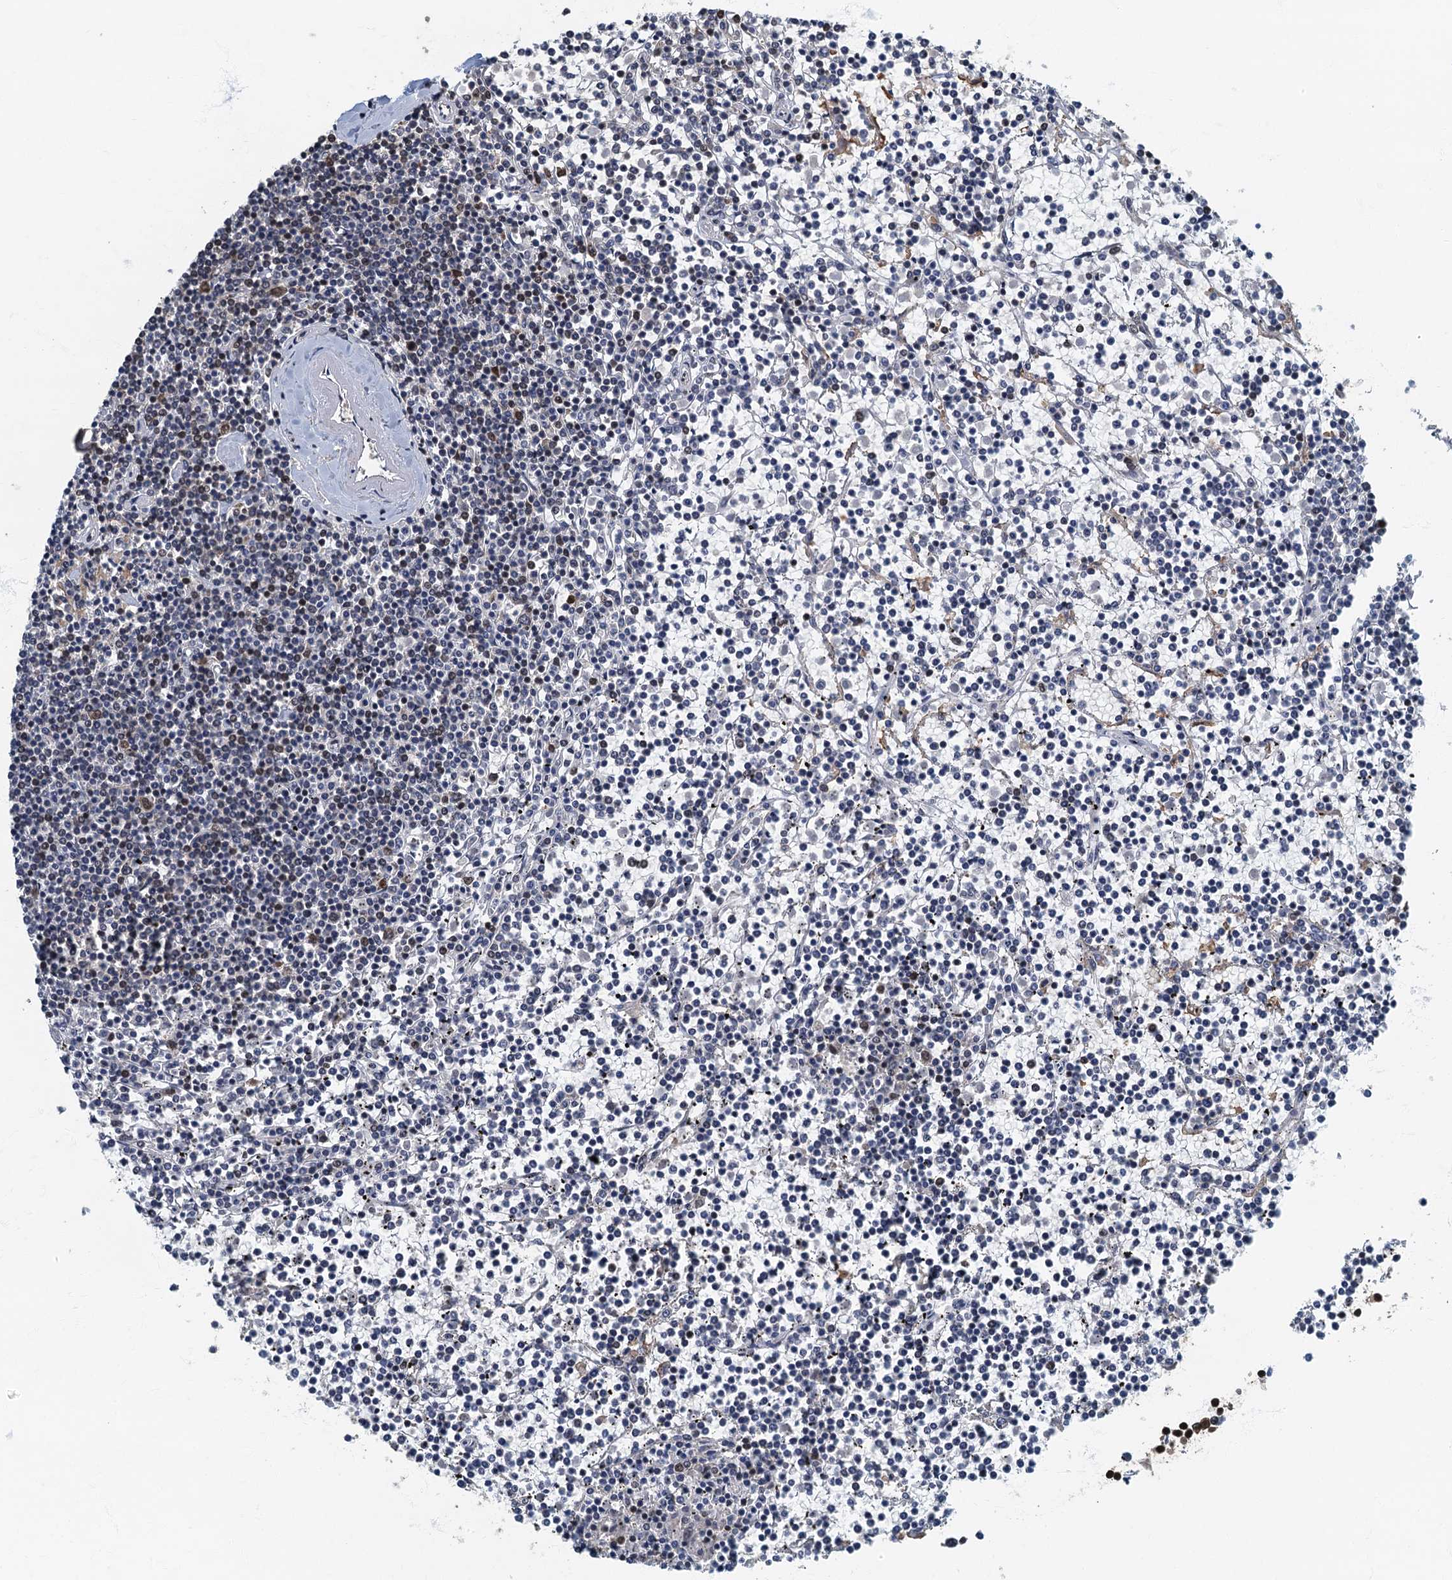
{"staining": {"intensity": "negative", "quantity": "none", "location": "none"}, "tissue": "lymphoma", "cell_type": "Tumor cells", "image_type": "cancer", "snomed": [{"axis": "morphology", "description": "Malignant lymphoma, non-Hodgkin's type, Low grade"}, {"axis": "topography", "description": "Spleen"}], "caption": "Immunohistochemistry (IHC) of human malignant lymphoma, non-Hodgkin's type (low-grade) exhibits no positivity in tumor cells.", "gene": "CKAP2L", "patient": {"sex": "female", "age": 19}}